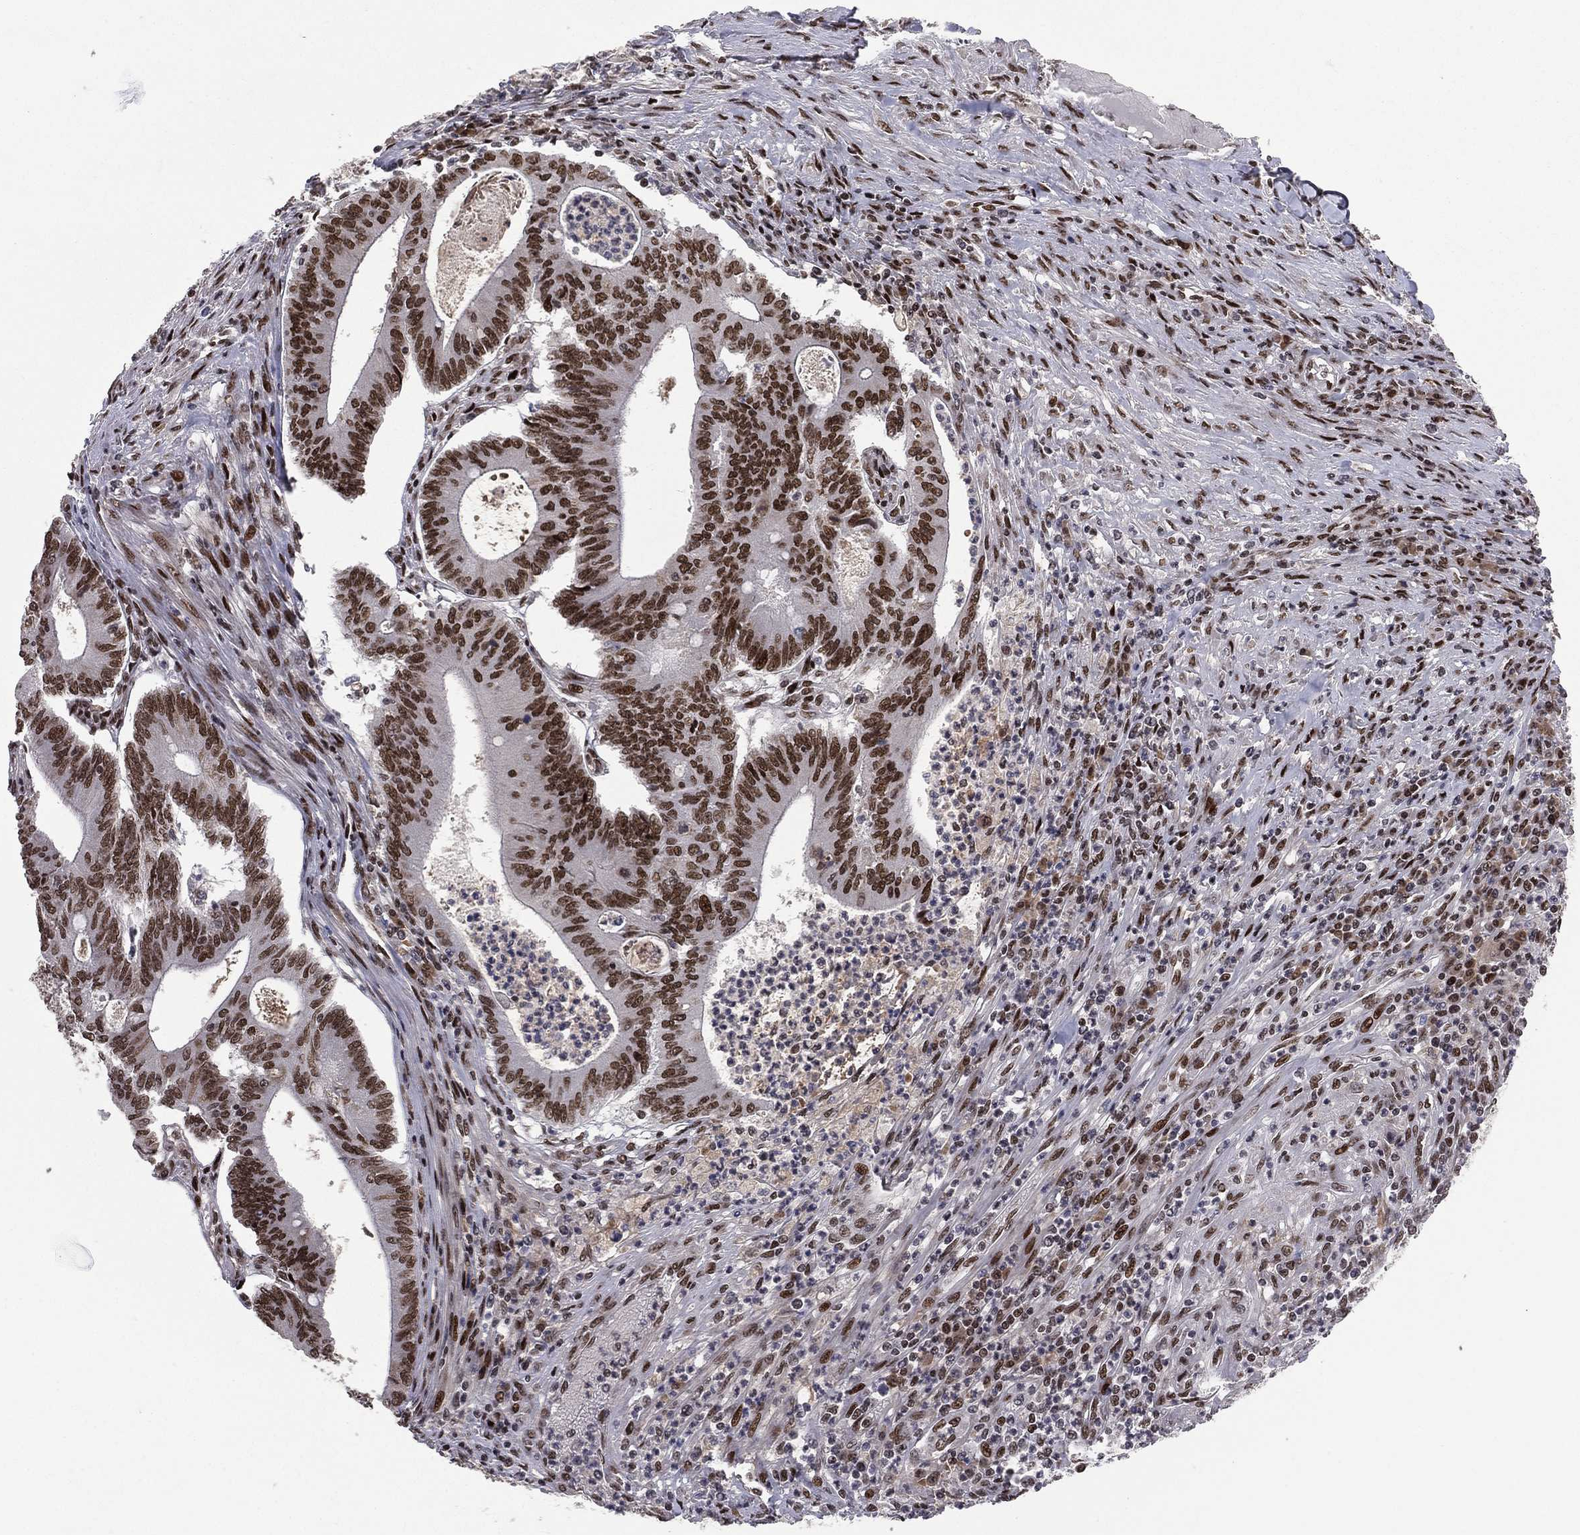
{"staining": {"intensity": "strong", "quantity": ">75%", "location": "nuclear"}, "tissue": "colorectal cancer", "cell_type": "Tumor cells", "image_type": "cancer", "snomed": [{"axis": "morphology", "description": "Adenocarcinoma, NOS"}, {"axis": "topography", "description": "Colon"}], "caption": "IHC photomicrograph of neoplastic tissue: colorectal adenocarcinoma stained using immunohistochemistry (IHC) exhibits high levels of strong protein expression localized specifically in the nuclear of tumor cells, appearing as a nuclear brown color.", "gene": "RTF1", "patient": {"sex": "female", "age": 70}}